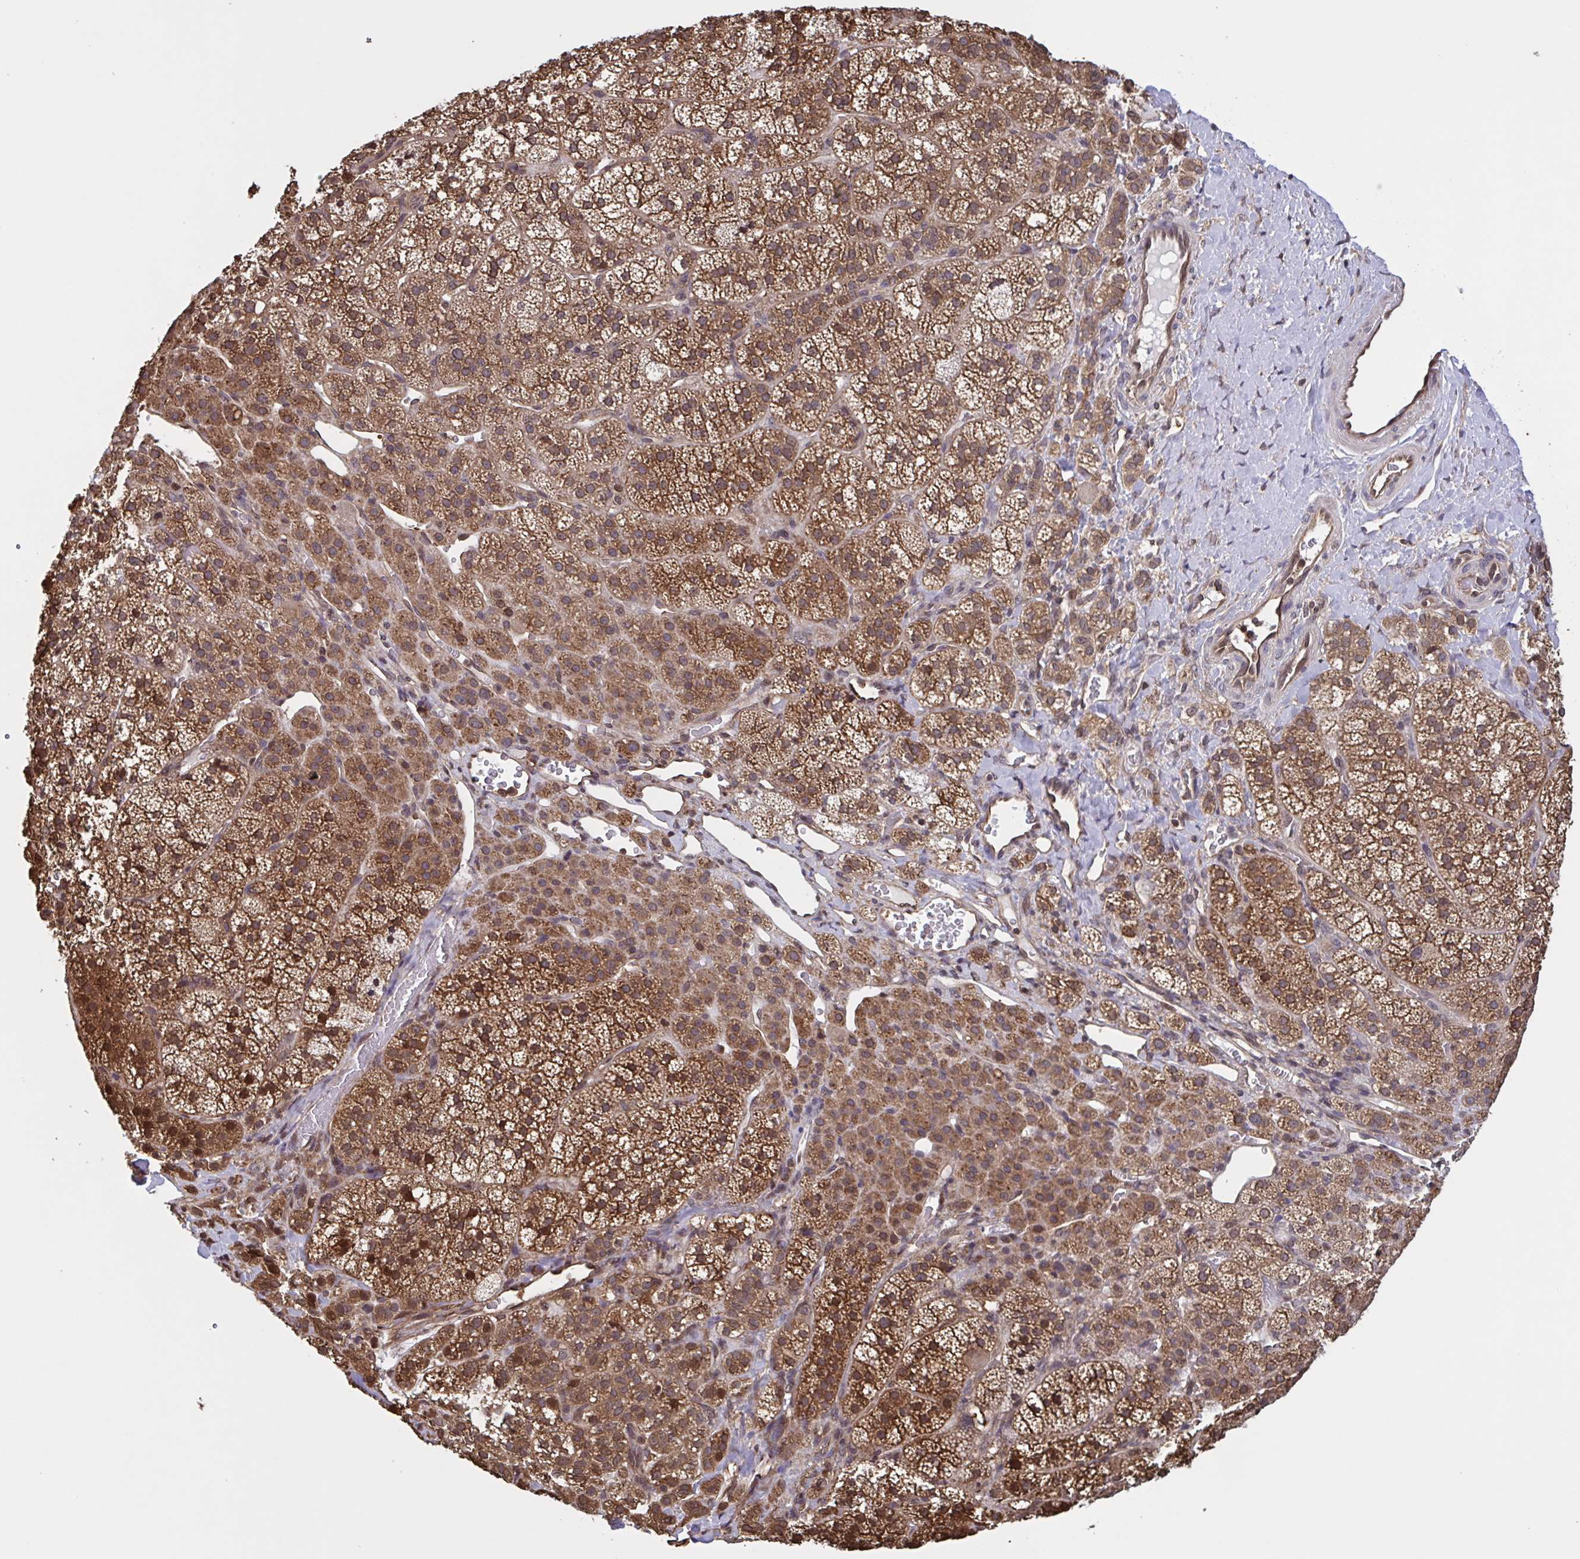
{"staining": {"intensity": "moderate", "quantity": ">75%", "location": "cytoplasmic/membranous"}, "tissue": "adrenal gland", "cell_type": "Glandular cells", "image_type": "normal", "snomed": [{"axis": "morphology", "description": "Normal tissue, NOS"}, {"axis": "topography", "description": "Adrenal gland"}], "caption": "Glandular cells display moderate cytoplasmic/membranous expression in approximately >75% of cells in unremarkable adrenal gland.", "gene": "SEC63", "patient": {"sex": "female", "age": 60}}